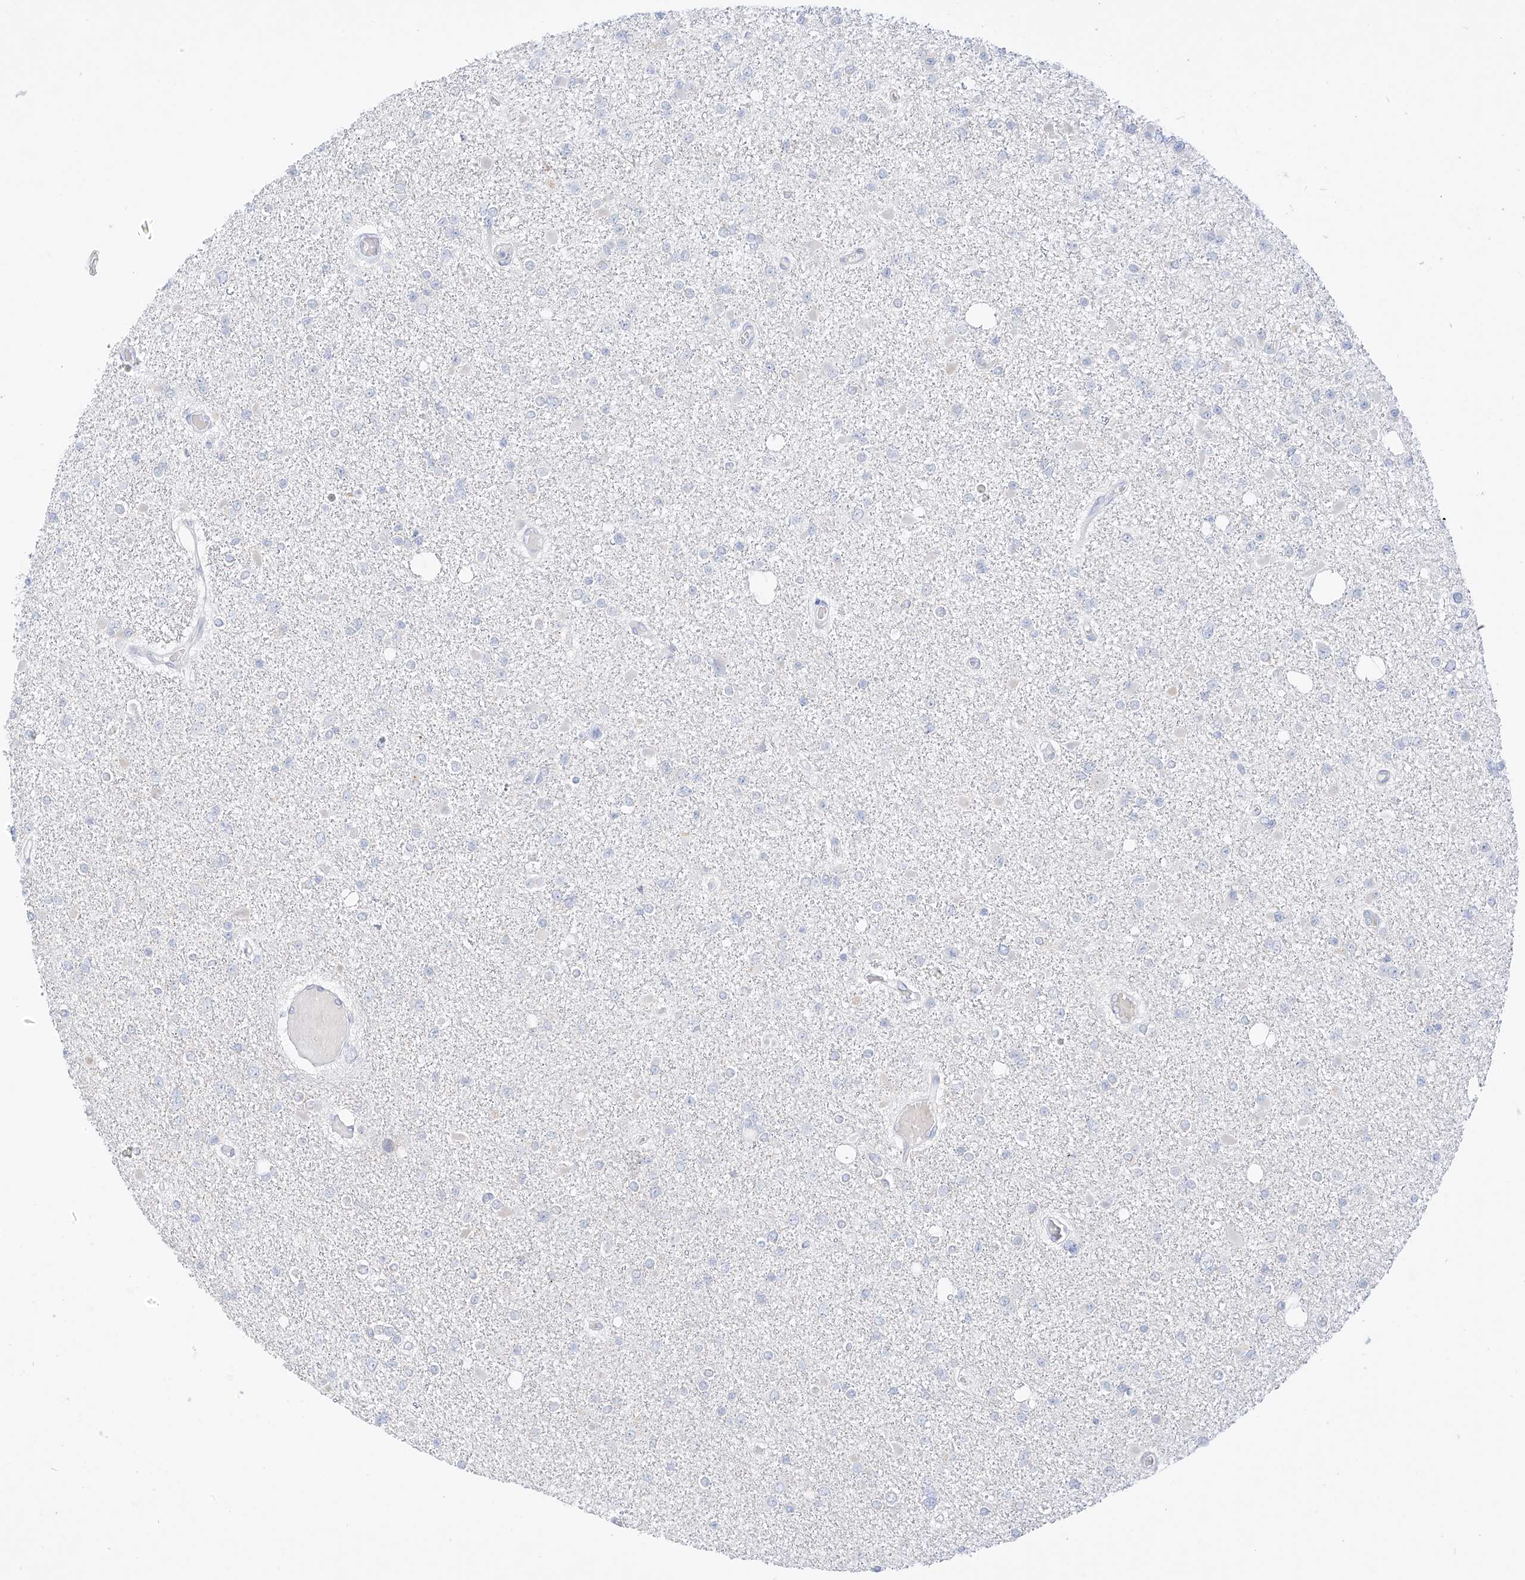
{"staining": {"intensity": "negative", "quantity": "none", "location": "none"}, "tissue": "glioma", "cell_type": "Tumor cells", "image_type": "cancer", "snomed": [{"axis": "morphology", "description": "Glioma, malignant, Low grade"}, {"axis": "topography", "description": "Brain"}], "caption": "An image of human glioma is negative for staining in tumor cells.", "gene": "ST3GAL5", "patient": {"sex": "female", "age": 22}}